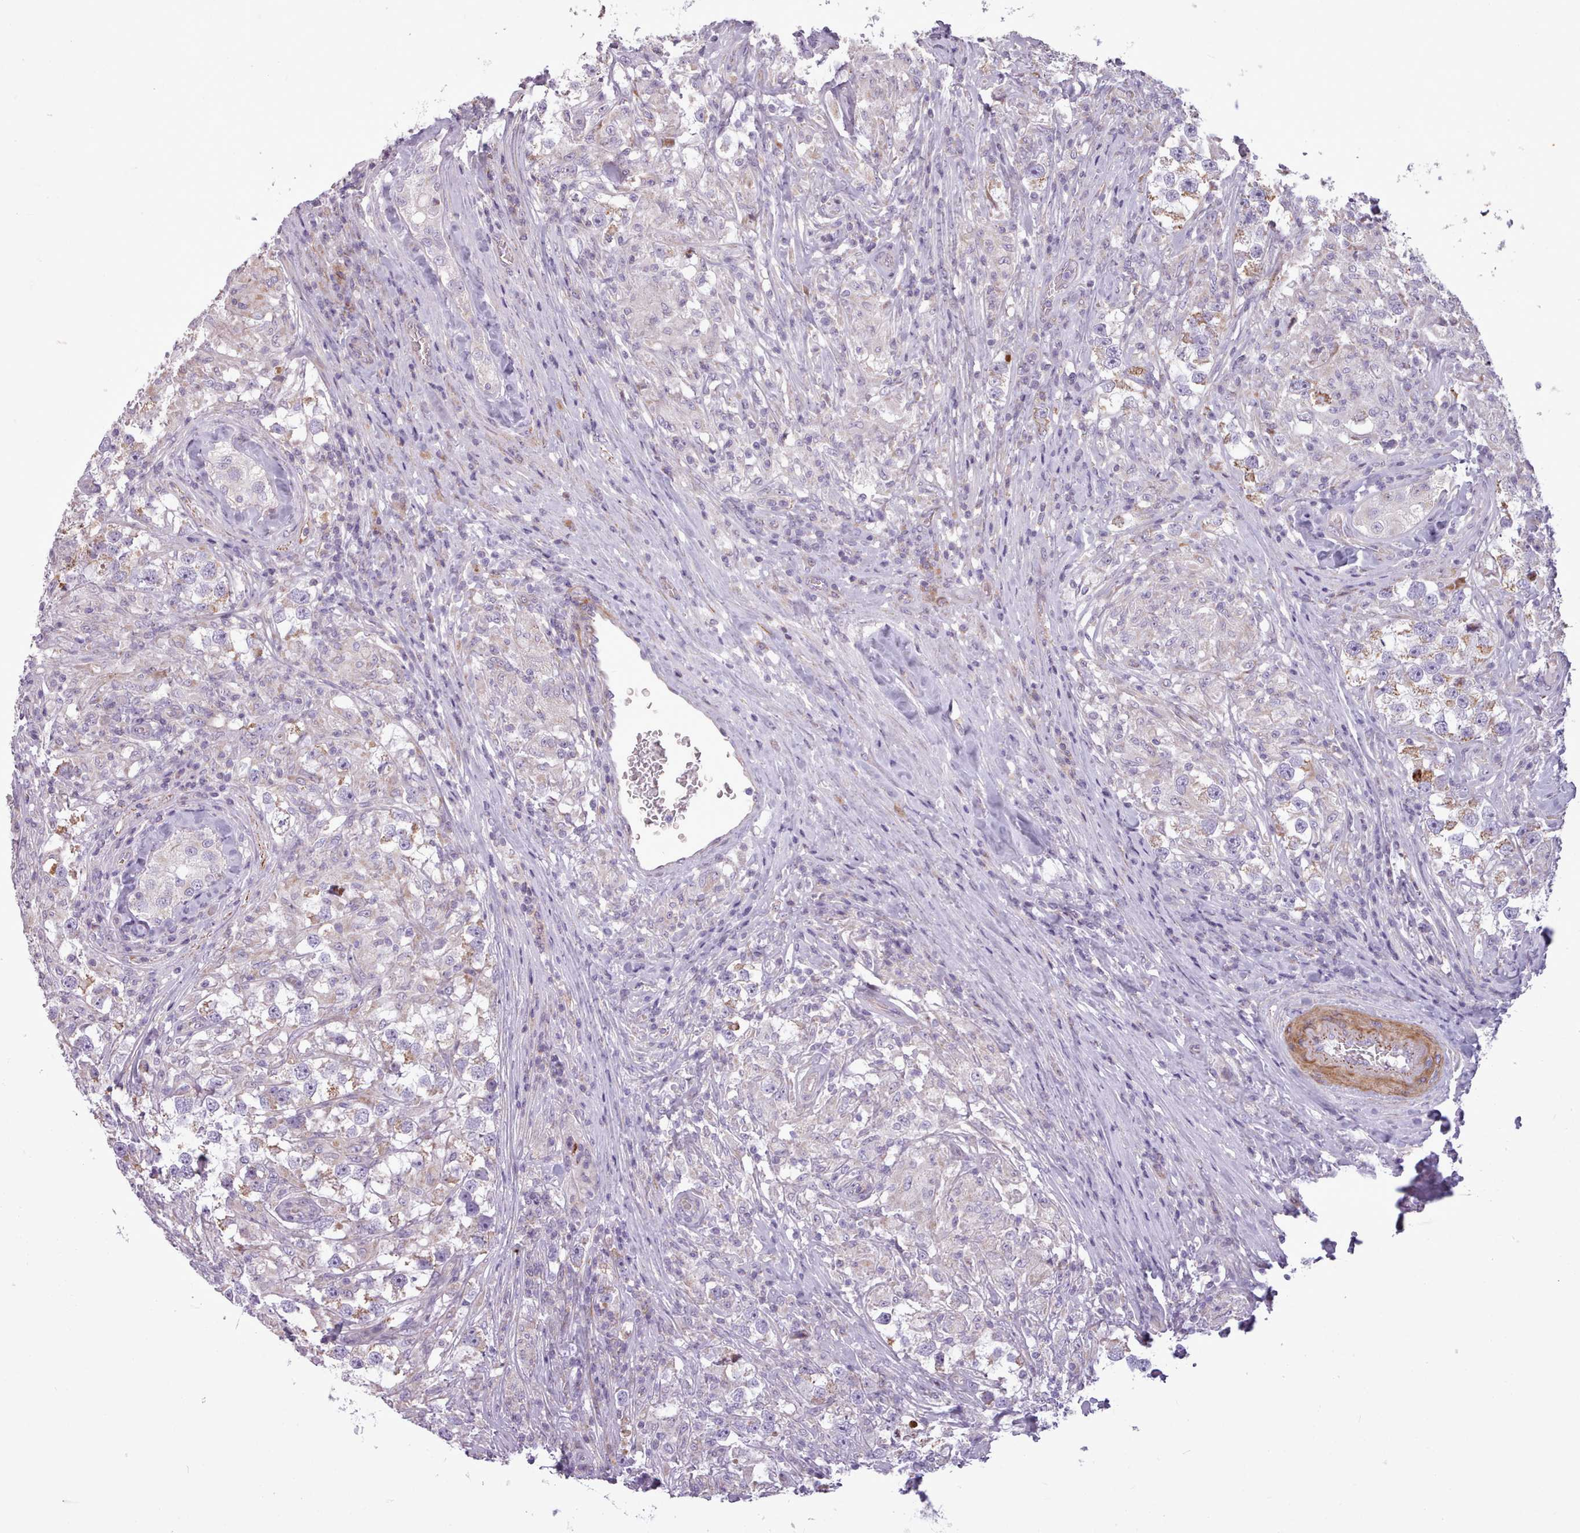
{"staining": {"intensity": "negative", "quantity": "none", "location": "none"}, "tissue": "testis cancer", "cell_type": "Tumor cells", "image_type": "cancer", "snomed": [{"axis": "morphology", "description": "Seminoma, NOS"}, {"axis": "topography", "description": "Testis"}], "caption": "This is an immunohistochemistry (IHC) micrograph of testis seminoma. There is no staining in tumor cells.", "gene": "AVL9", "patient": {"sex": "male", "age": 46}}